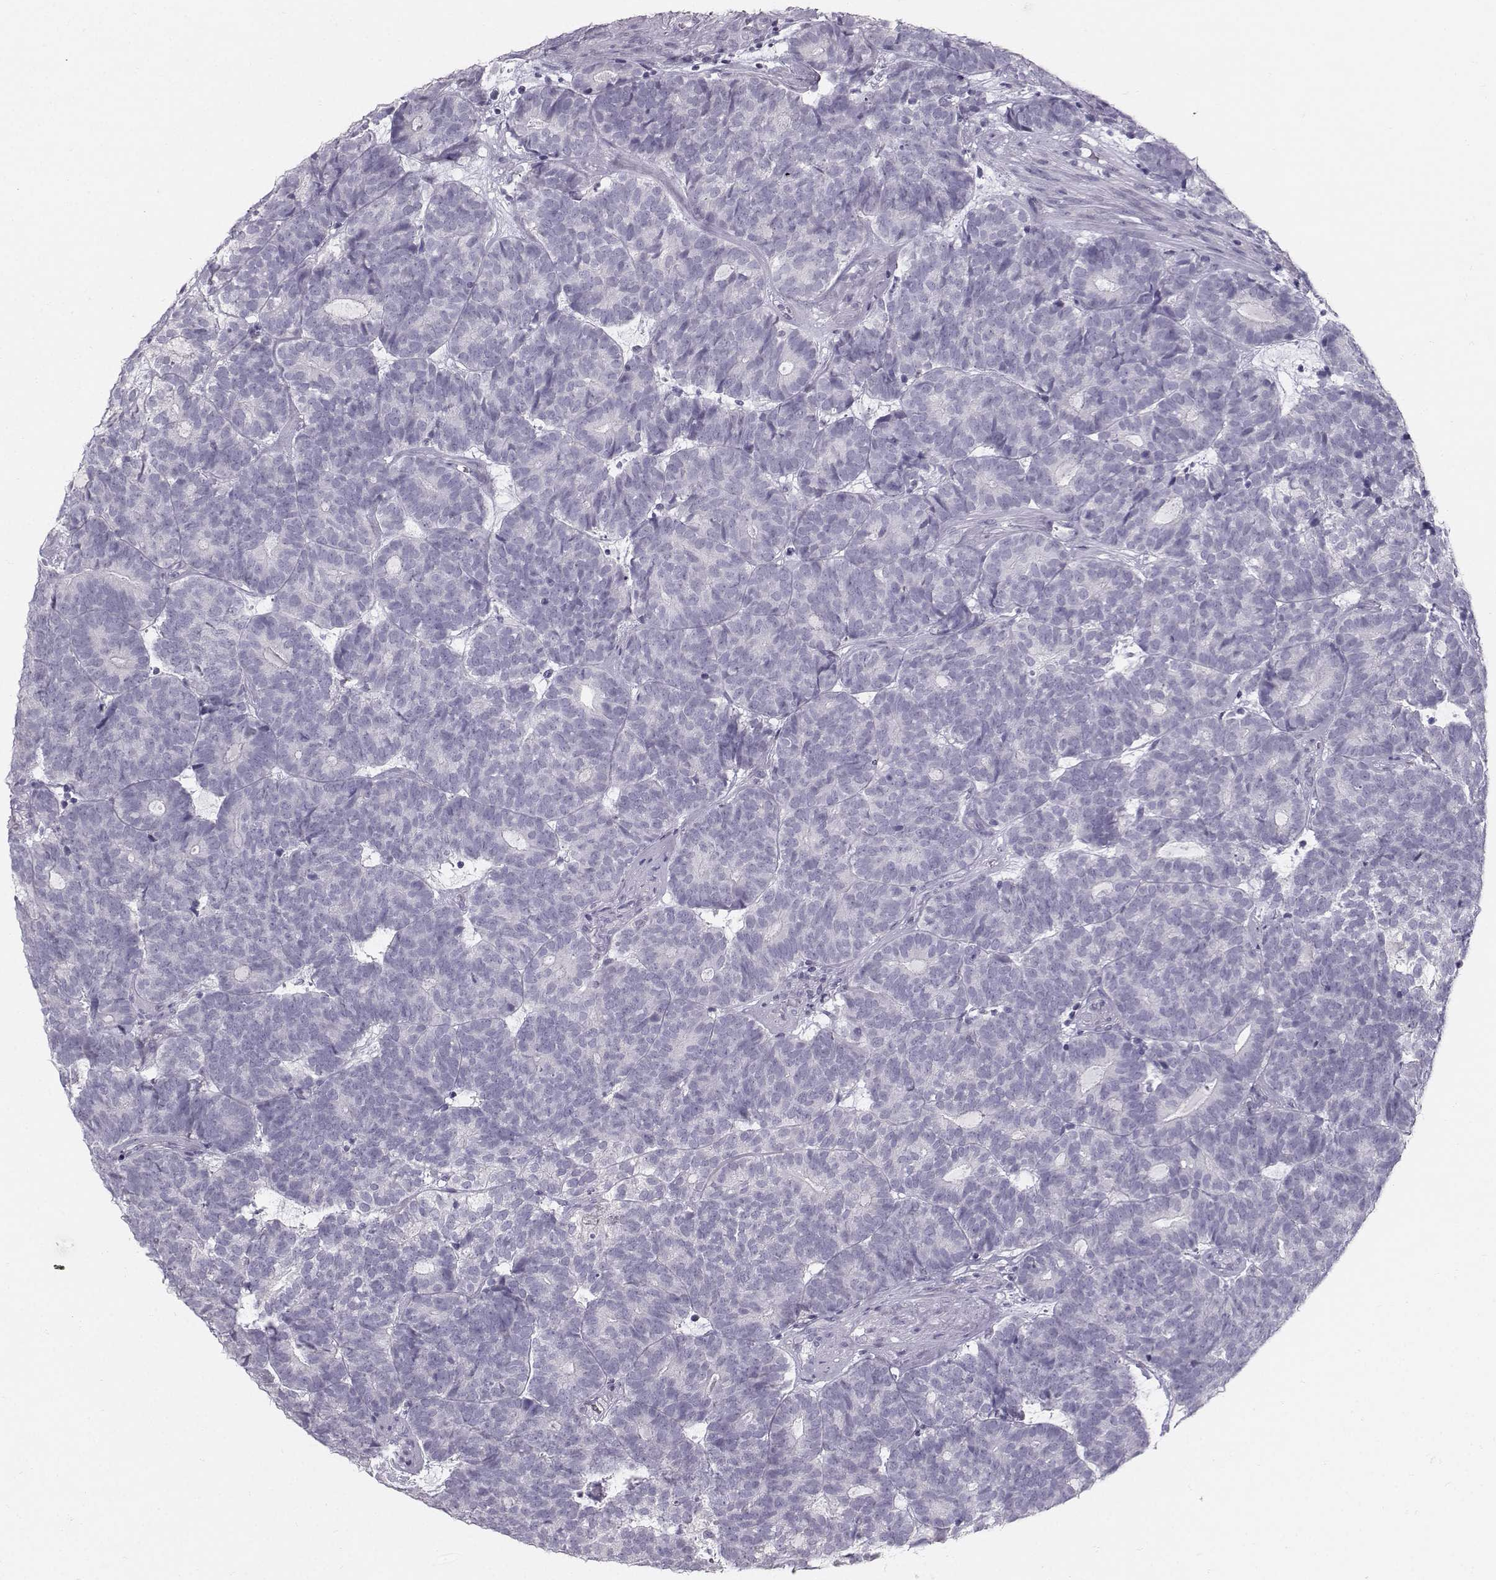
{"staining": {"intensity": "negative", "quantity": "none", "location": "none"}, "tissue": "head and neck cancer", "cell_type": "Tumor cells", "image_type": "cancer", "snomed": [{"axis": "morphology", "description": "Adenocarcinoma, NOS"}, {"axis": "topography", "description": "Head-Neck"}], "caption": "A high-resolution micrograph shows immunohistochemistry staining of head and neck adenocarcinoma, which exhibits no significant expression in tumor cells.", "gene": "CASR", "patient": {"sex": "female", "age": 81}}